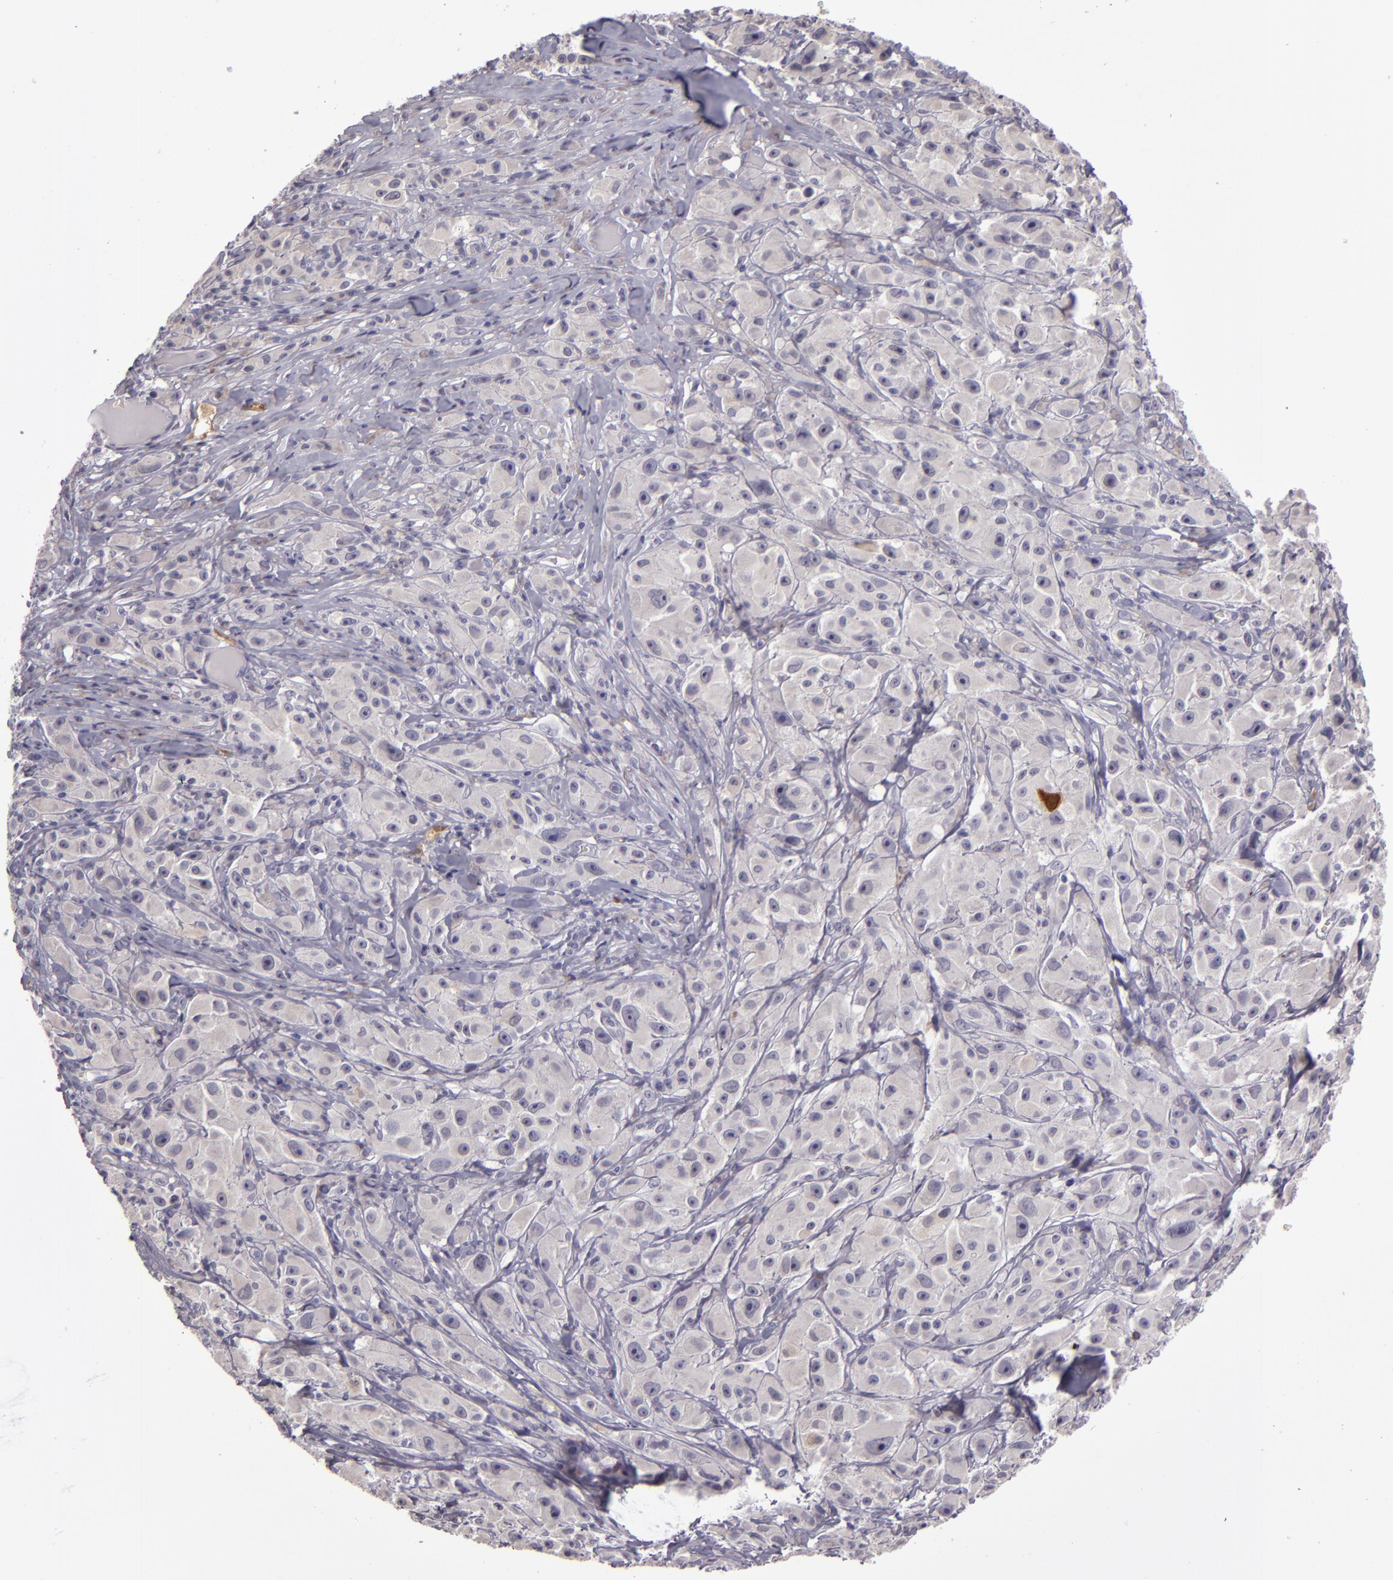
{"staining": {"intensity": "negative", "quantity": "none", "location": "none"}, "tissue": "melanoma", "cell_type": "Tumor cells", "image_type": "cancer", "snomed": [{"axis": "morphology", "description": "Malignant melanoma, NOS"}, {"axis": "topography", "description": "Skin"}], "caption": "Protein analysis of melanoma demonstrates no significant staining in tumor cells.", "gene": "SNCB", "patient": {"sex": "male", "age": 56}}